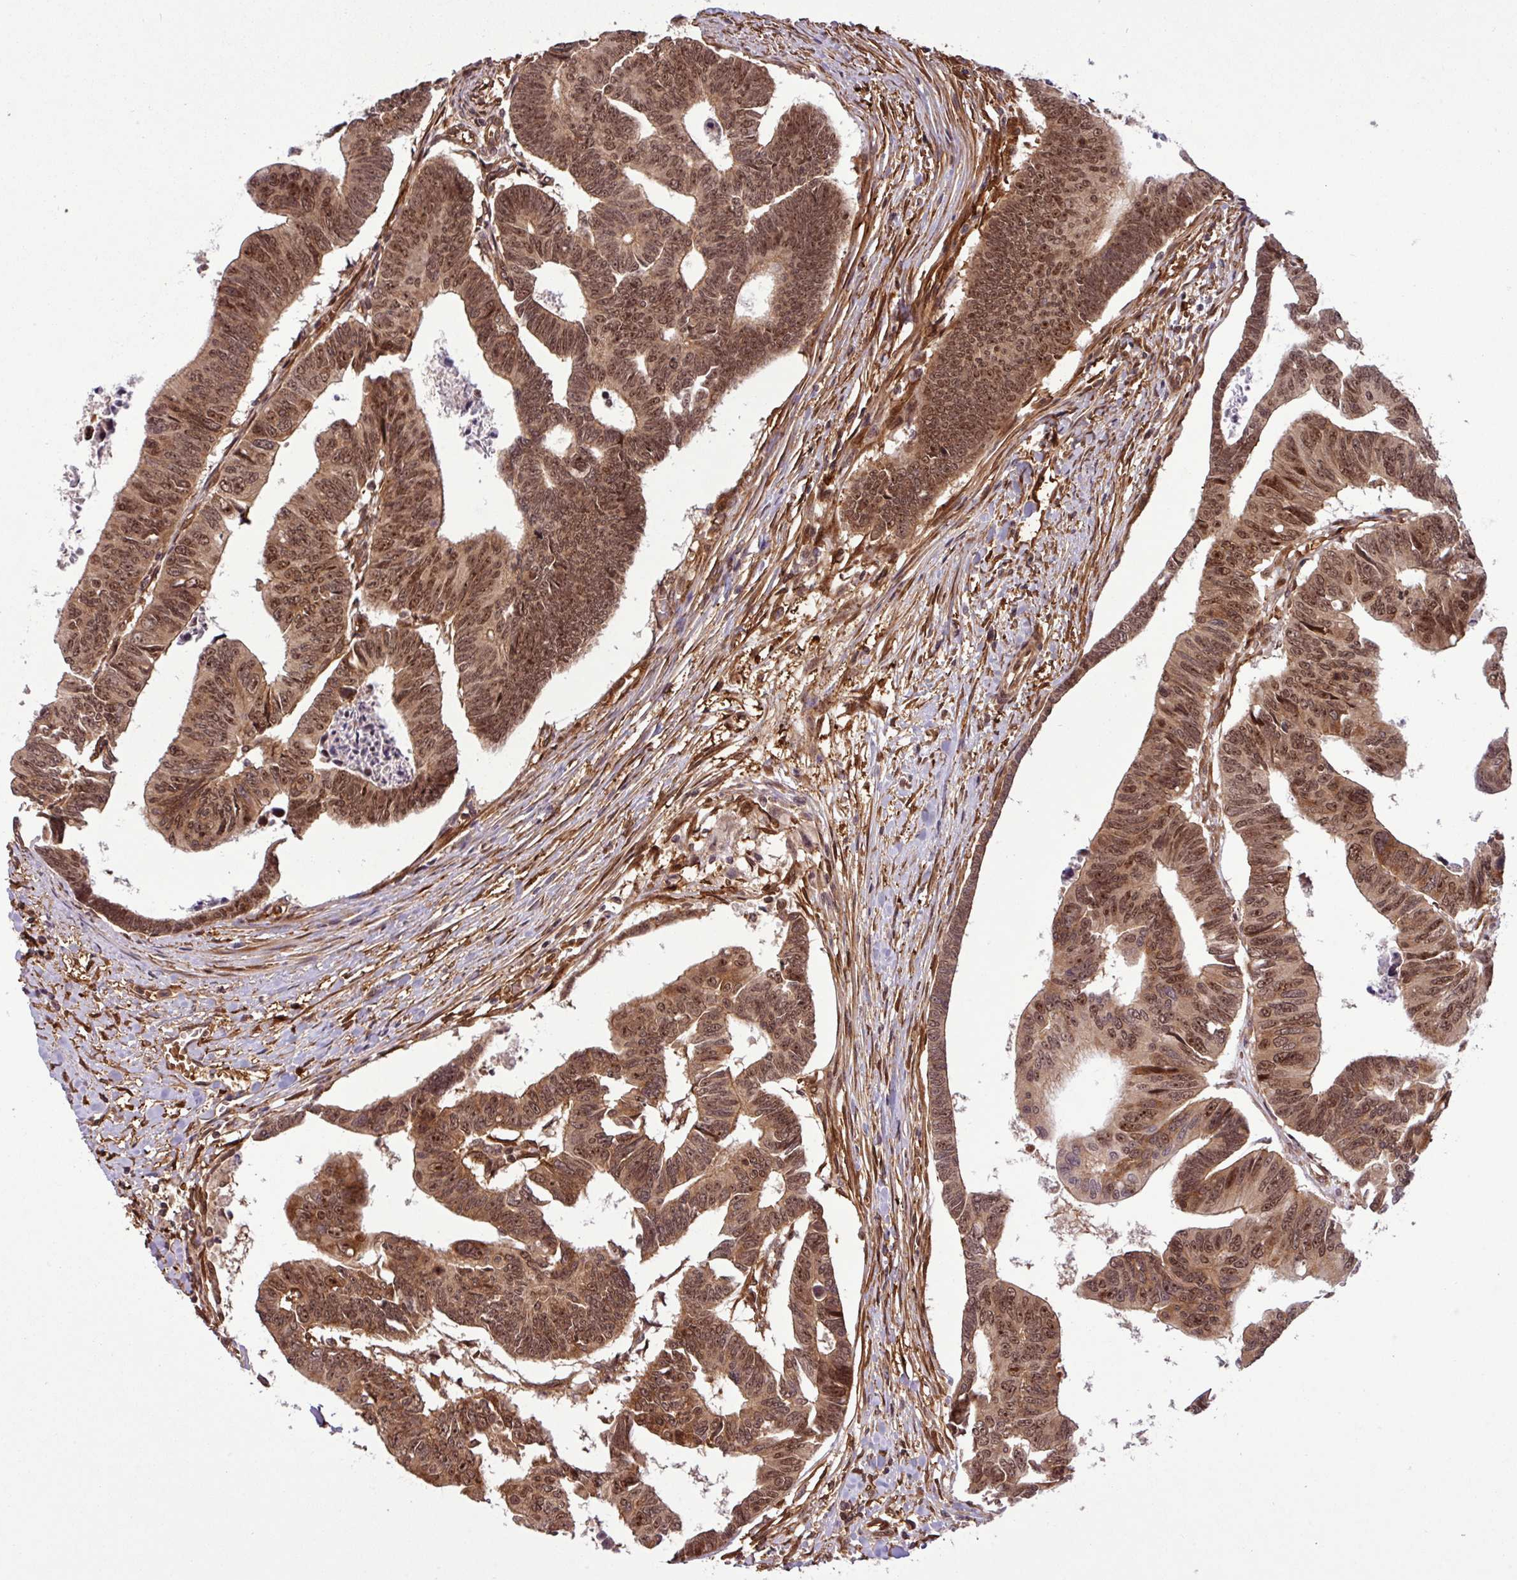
{"staining": {"intensity": "moderate", "quantity": ">75%", "location": "cytoplasmic/membranous,nuclear"}, "tissue": "colorectal cancer", "cell_type": "Tumor cells", "image_type": "cancer", "snomed": [{"axis": "morphology", "description": "Adenocarcinoma, NOS"}, {"axis": "topography", "description": "Rectum"}], "caption": "A brown stain highlights moderate cytoplasmic/membranous and nuclear staining of a protein in human adenocarcinoma (colorectal) tumor cells.", "gene": "C7orf50", "patient": {"sex": "female", "age": 65}}